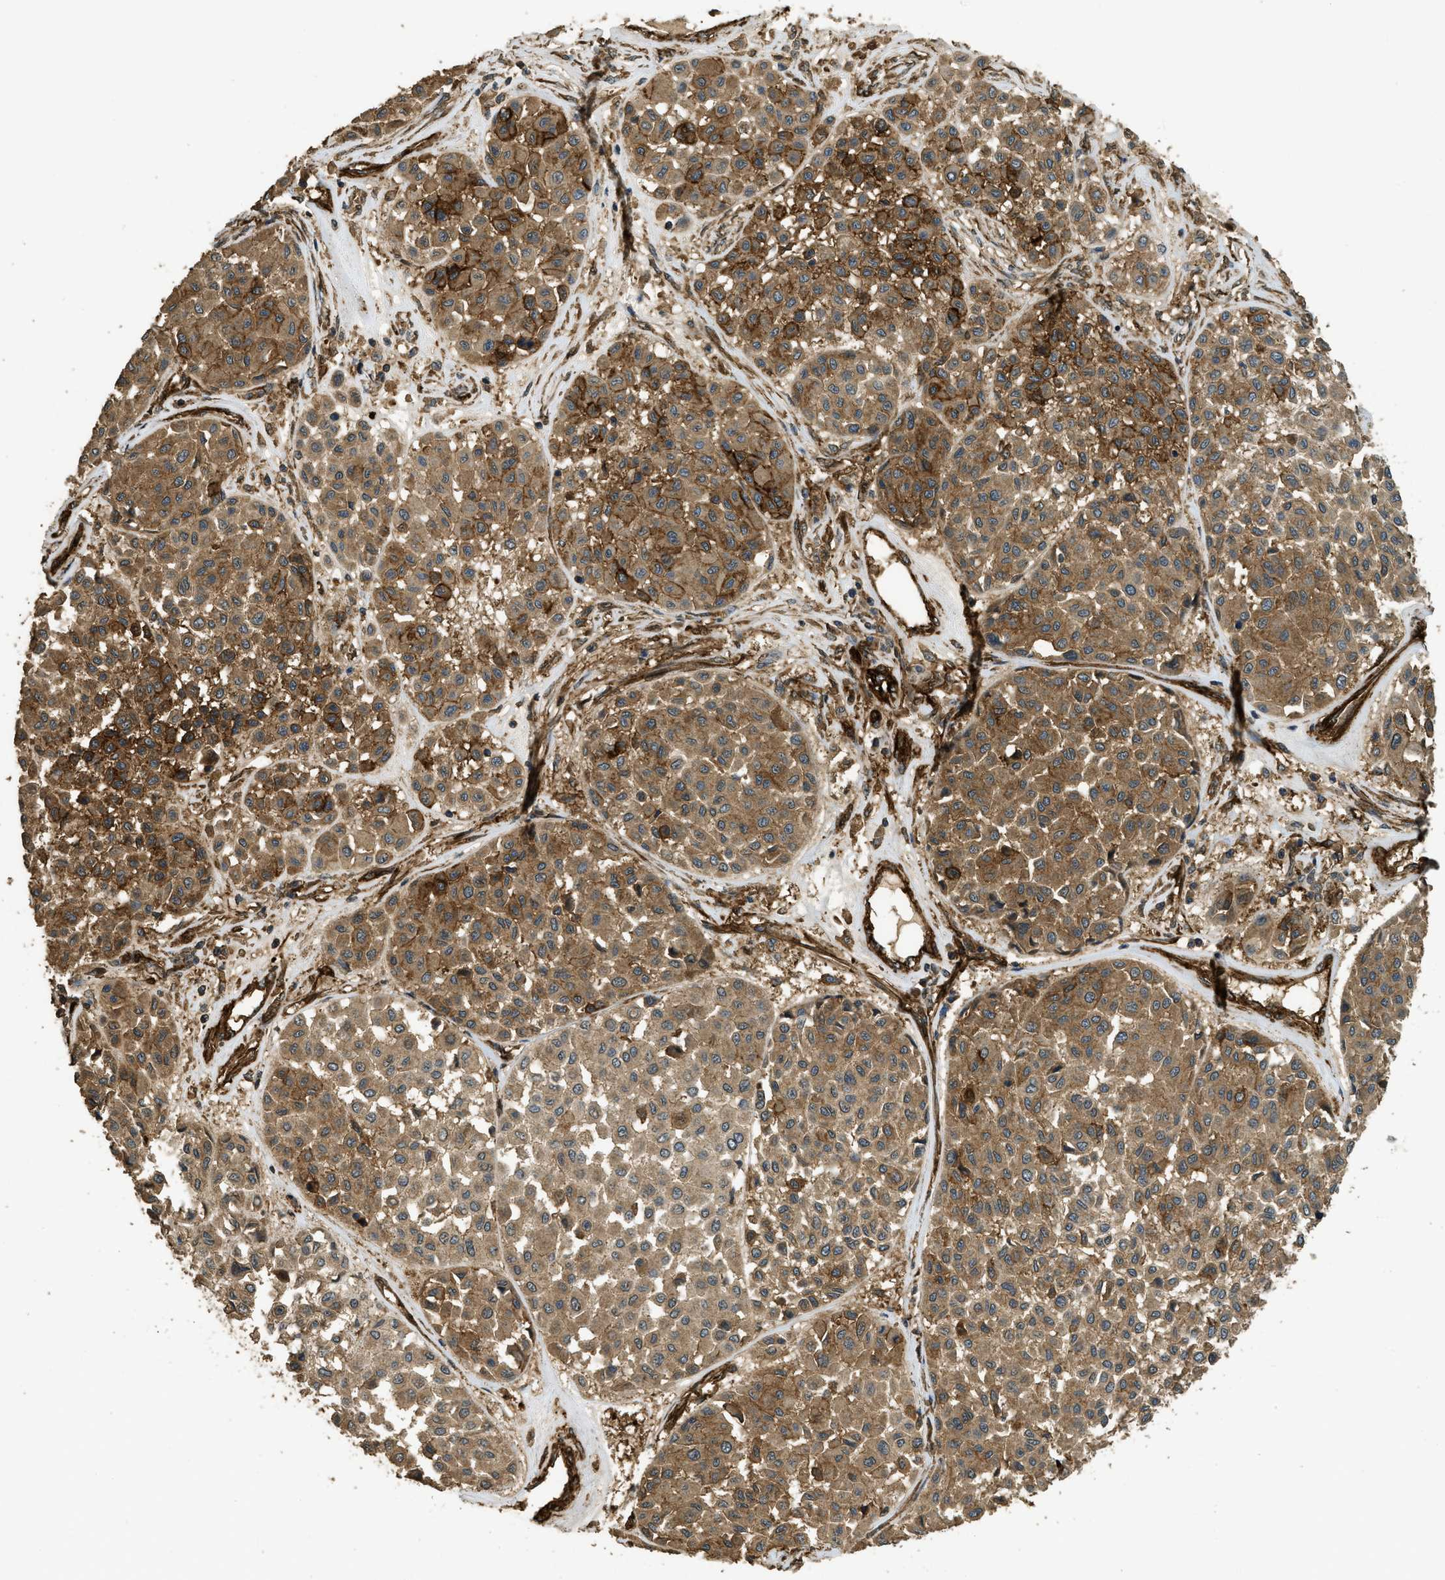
{"staining": {"intensity": "moderate", "quantity": ">75%", "location": "cytoplasmic/membranous"}, "tissue": "melanoma", "cell_type": "Tumor cells", "image_type": "cancer", "snomed": [{"axis": "morphology", "description": "Malignant melanoma, Metastatic site"}, {"axis": "topography", "description": "Soft tissue"}], "caption": "Melanoma stained with IHC shows moderate cytoplasmic/membranous positivity in approximately >75% of tumor cells.", "gene": "CD276", "patient": {"sex": "male", "age": 41}}